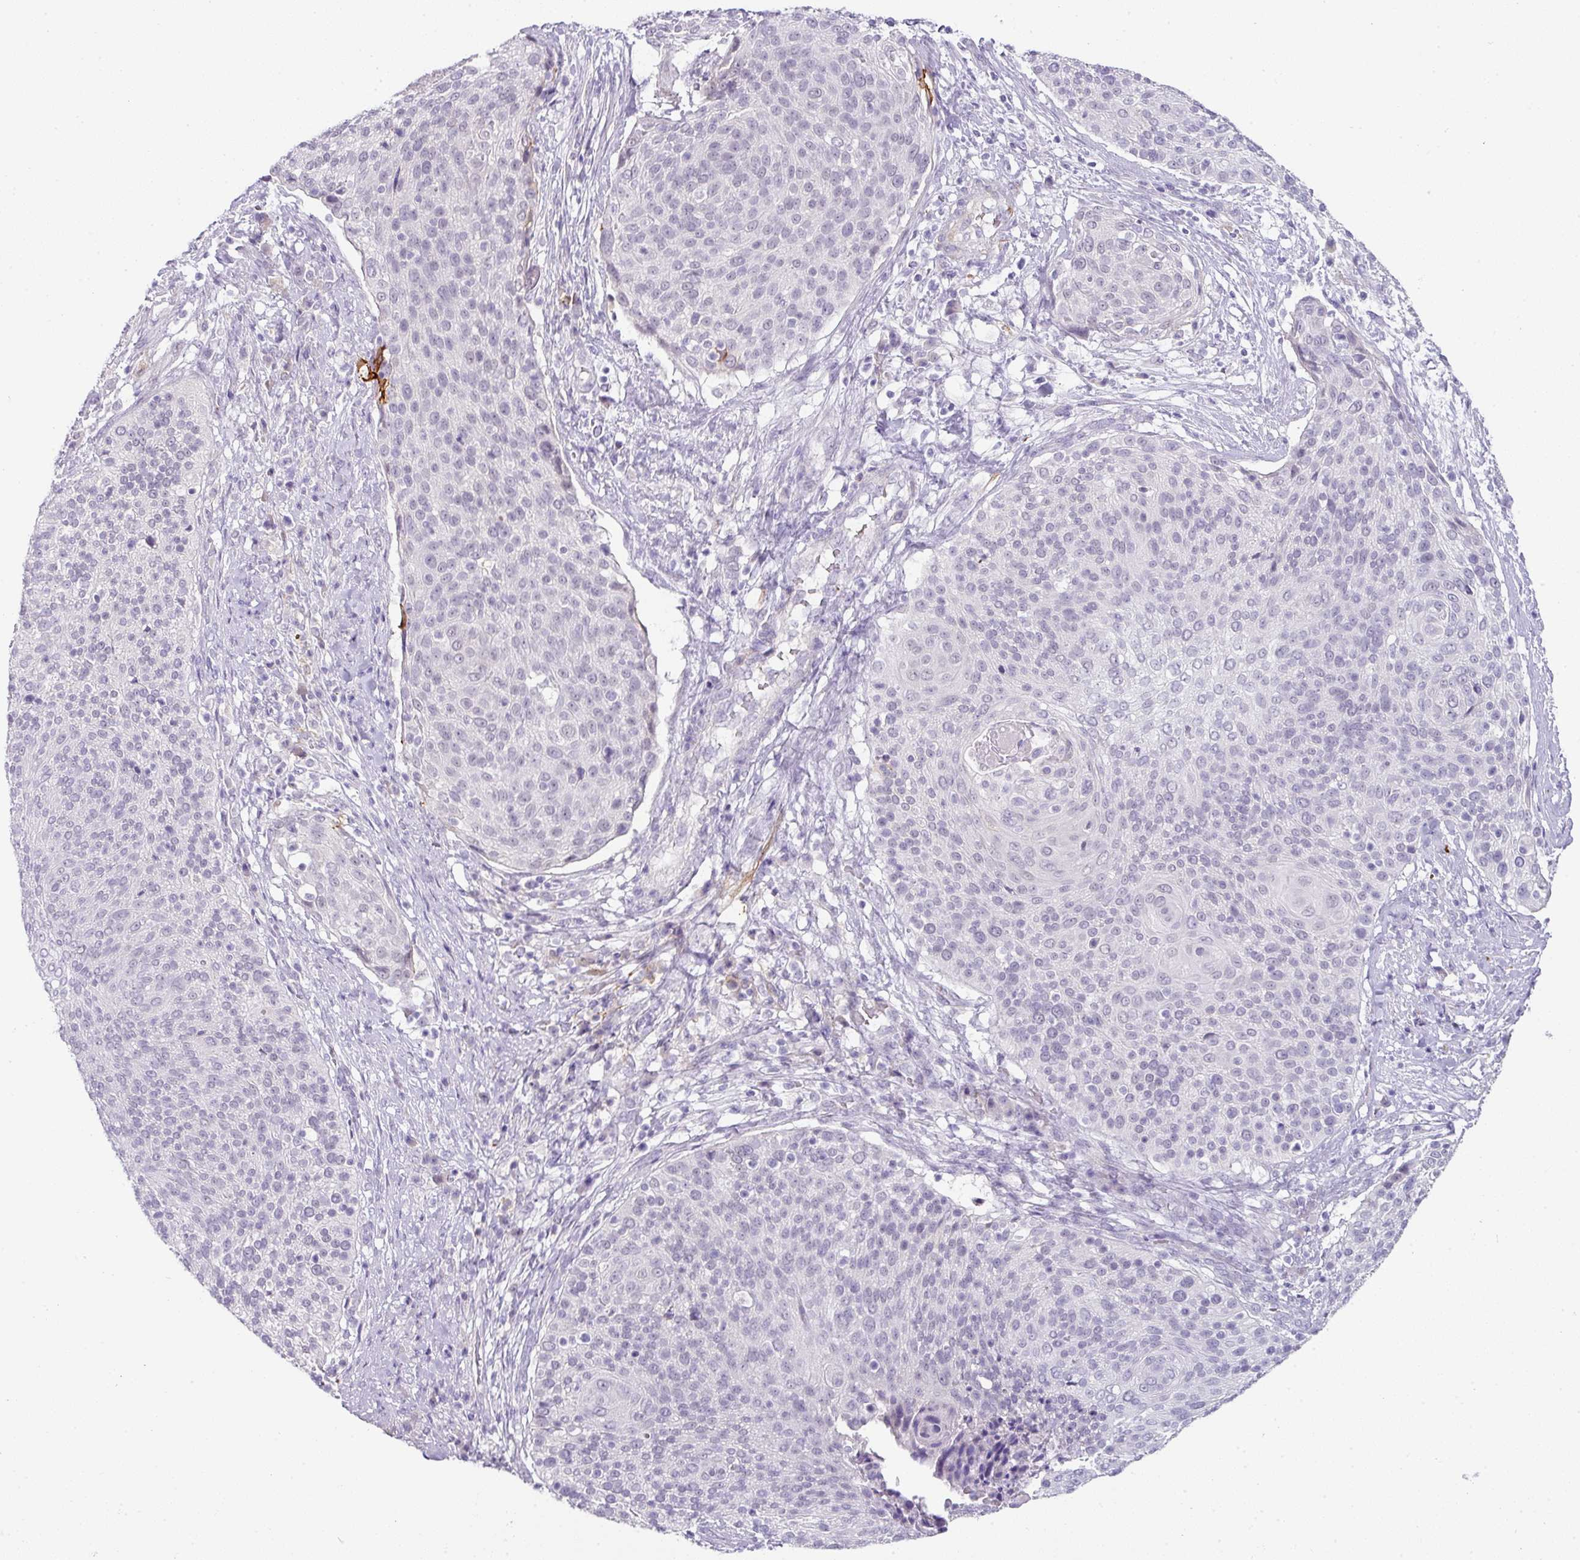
{"staining": {"intensity": "negative", "quantity": "none", "location": "none"}, "tissue": "cervical cancer", "cell_type": "Tumor cells", "image_type": "cancer", "snomed": [{"axis": "morphology", "description": "Squamous cell carcinoma, NOS"}, {"axis": "topography", "description": "Cervix"}], "caption": "Micrograph shows no protein staining in tumor cells of cervical squamous cell carcinoma tissue.", "gene": "FGF17", "patient": {"sex": "female", "age": 31}}